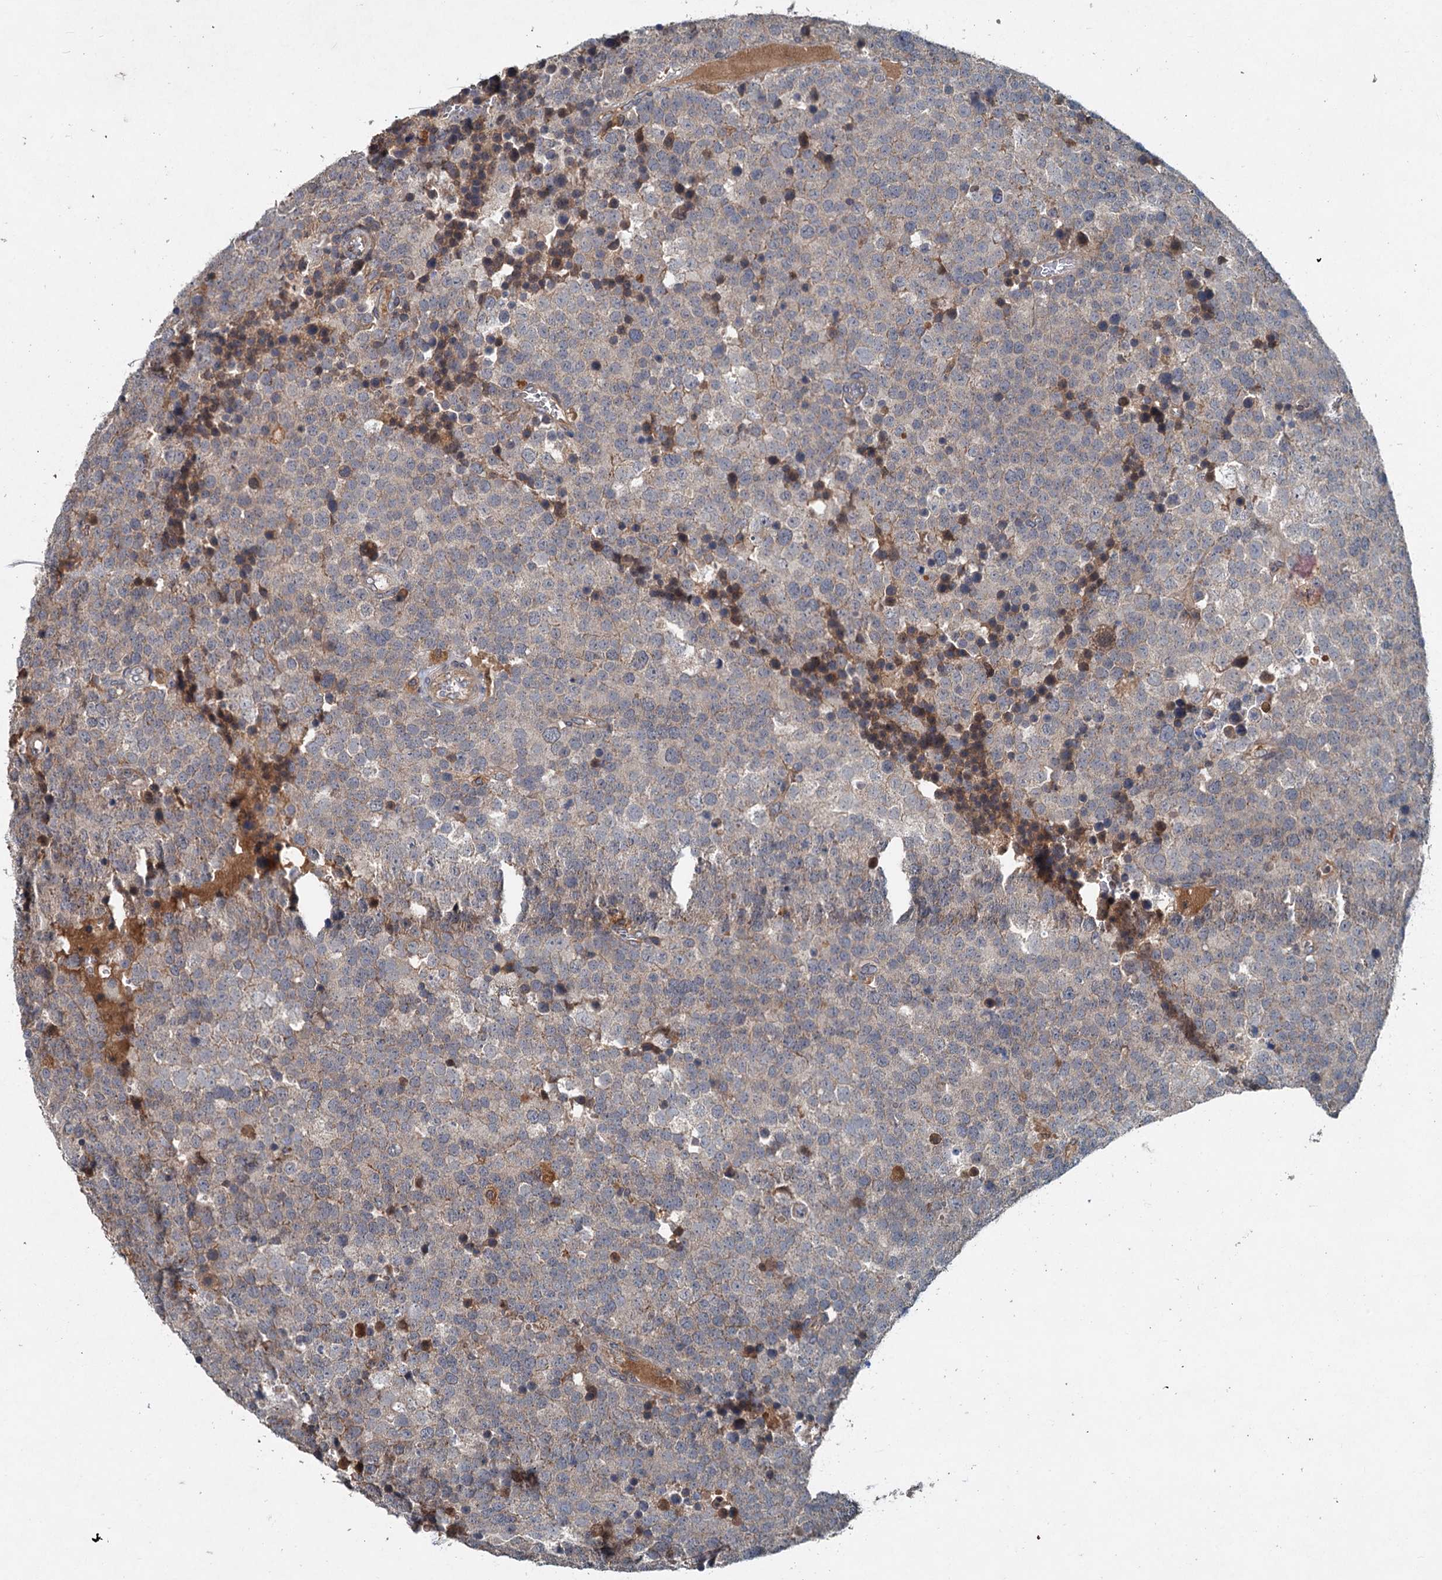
{"staining": {"intensity": "weak", "quantity": "25%-75%", "location": "cytoplasmic/membranous"}, "tissue": "testis cancer", "cell_type": "Tumor cells", "image_type": "cancer", "snomed": [{"axis": "morphology", "description": "Seminoma, NOS"}, {"axis": "topography", "description": "Testis"}], "caption": "Immunohistochemistry (IHC) micrograph of neoplastic tissue: testis cancer (seminoma) stained using immunohistochemistry shows low levels of weak protein expression localized specifically in the cytoplasmic/membranous of tumor cells, appearing as a cytoplasmic/membranous brown color.", "gene": "TAPBPL", "patient": {"sex": "male", "age": 71}}